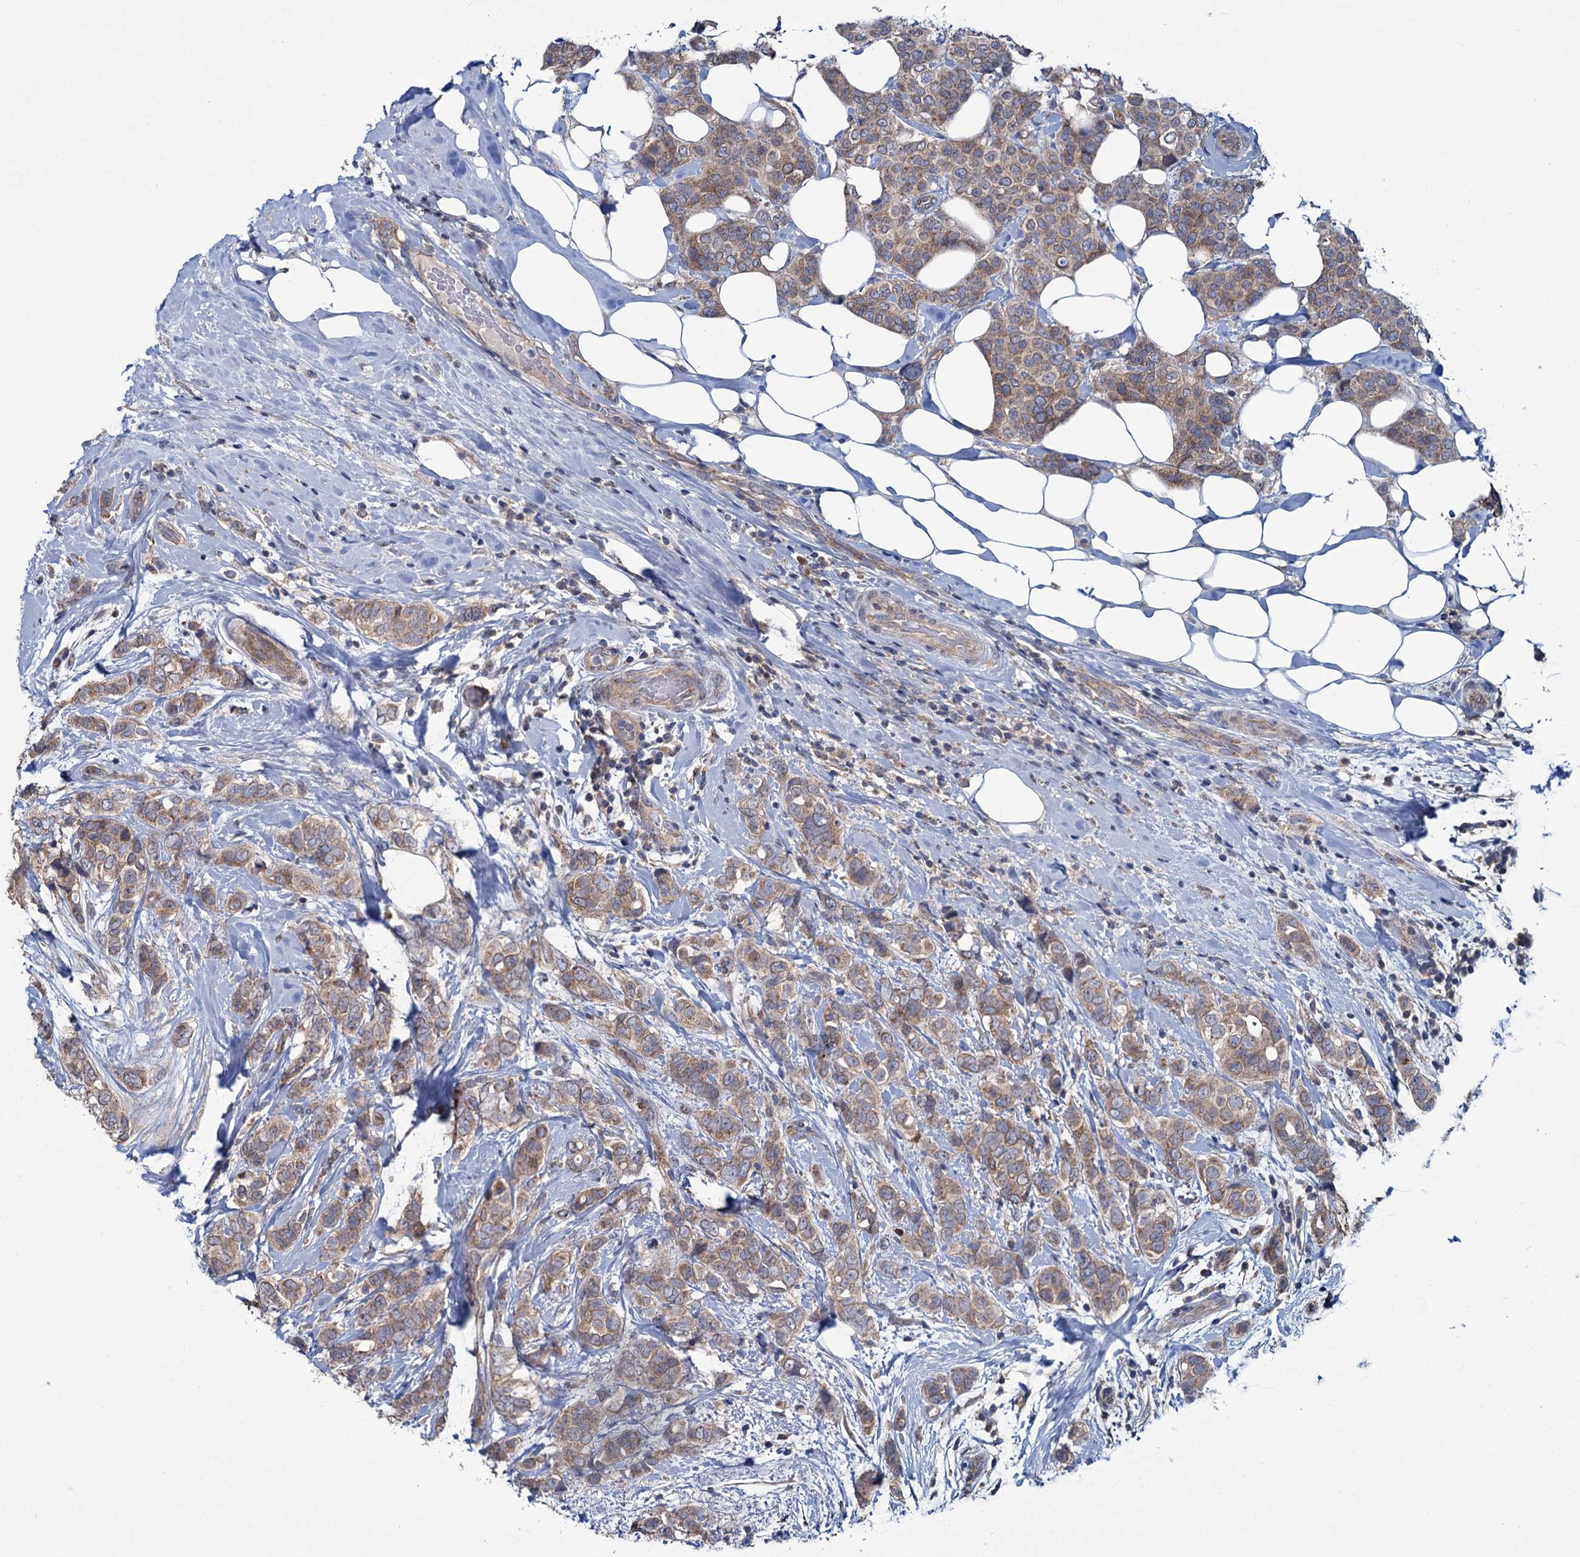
{"staining": {"intensity": "moderate", "quantity": ">75%", "location": "cytoplasmic/membranous"}, "tissue": "breast cancer", "cell_type": "Tumor cells", "image_type": "cancer", "snomed": [{"axis": "morphology", "description": "Lobular carcinoma"}, {"axis": "topography", "description": "Breast"}], "caption": "Brown immunohistochemical staining in human breast cancer displays moderate cytoplasmic/membranous staining in about >75% of tumor cells.", "gene": "GSTM2", "patient": {"sex": "female", "age": 51}}